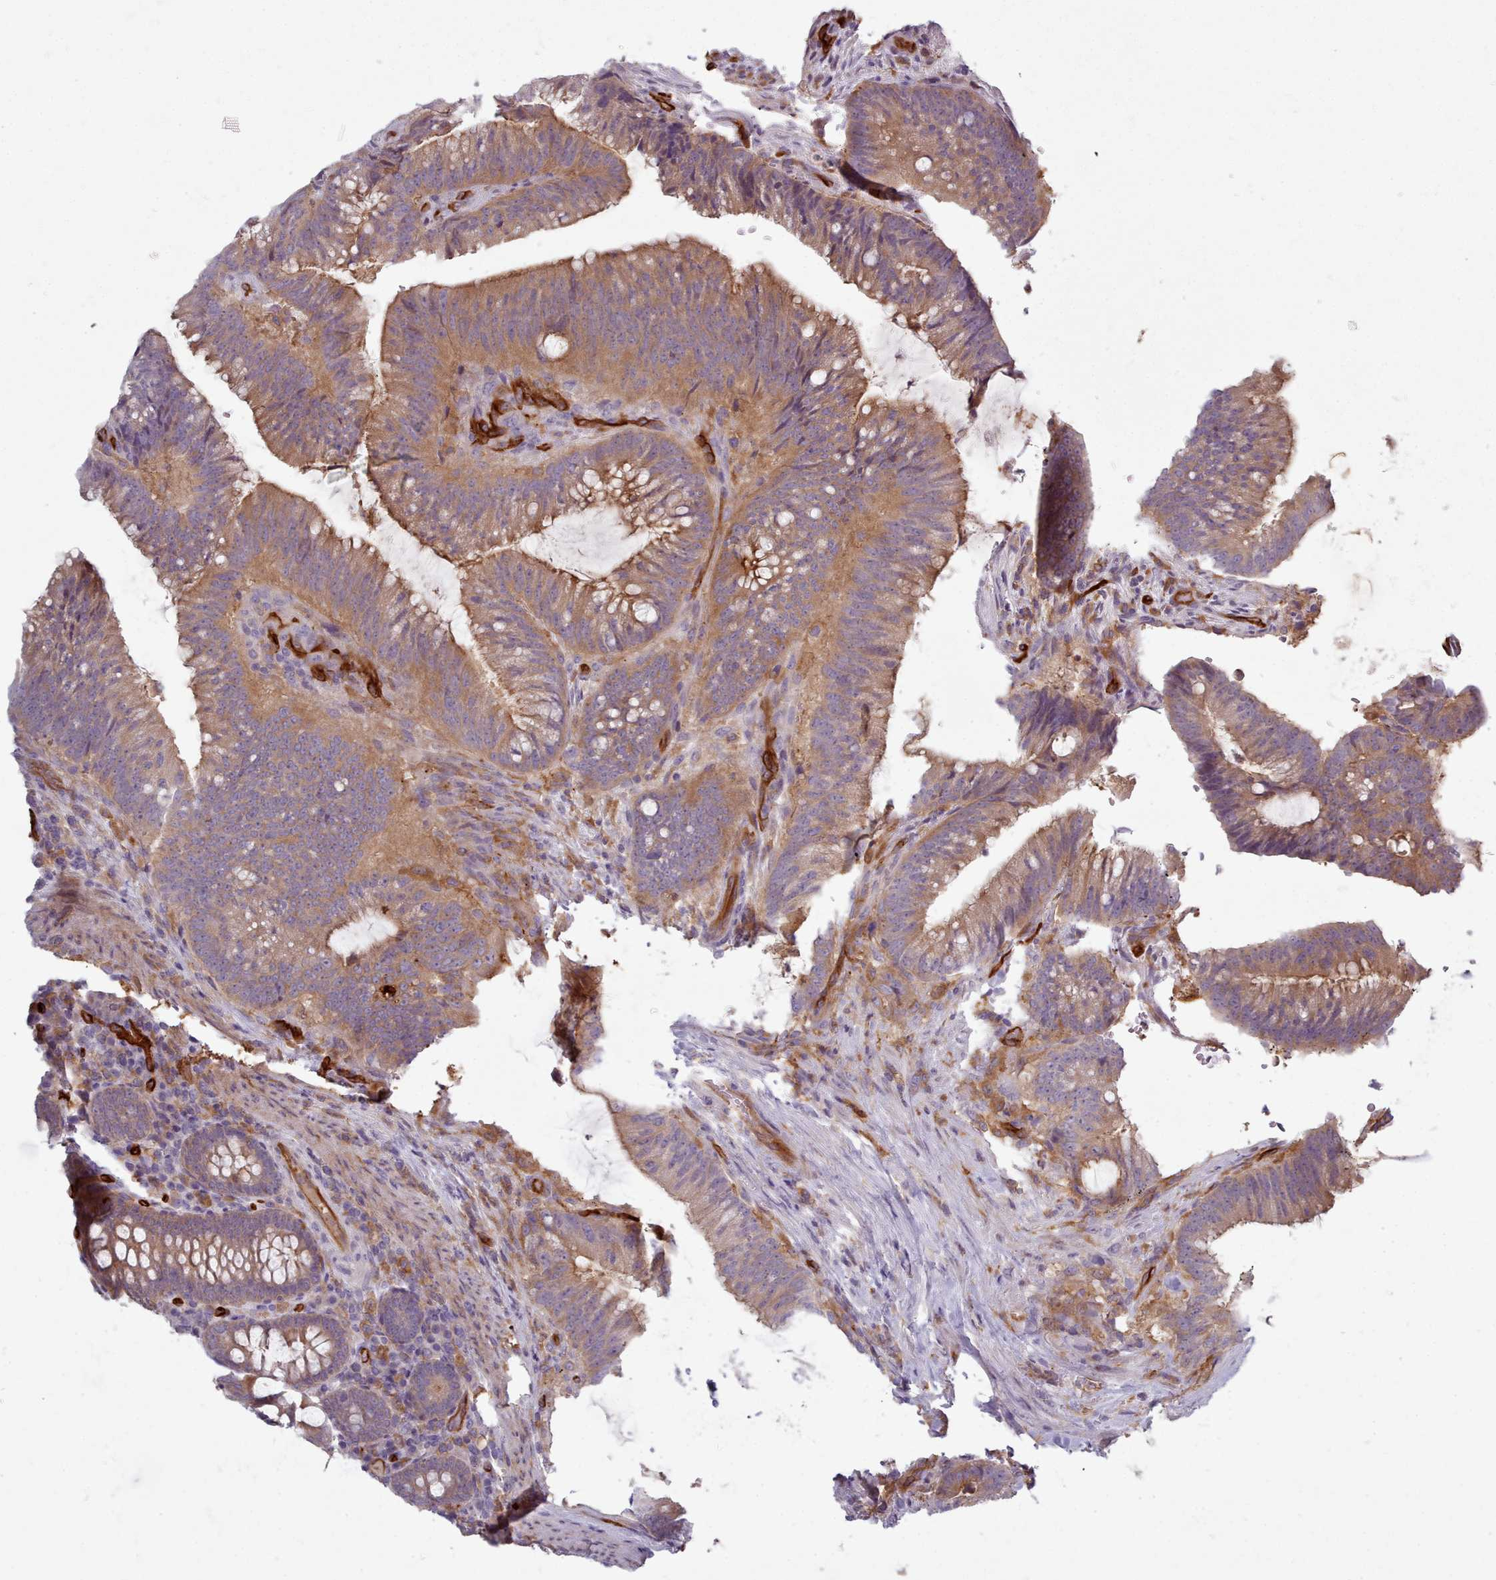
{"staining": {"intensity": "moderate", "quantity": ">75%", "location": "cytoplasmic/membranous"}, "tissue": "colorectal cancer", "cell_type": "Tumor cells", "image_type": "cancer", "snomed": [{"axis": "morphology", "description": "Adenocarcinoma, NOS"}, {"axis": "topography", "description": "Colon"}], "caption": "Adenocarcinoma (colorectal) was stained to show a protein in brown. There is medium levels of moderate cytoplasmic/membranous staining in about >75% of tumor cells.", "gene": "CD300LF", "patient": {"sex": "female", "age": 43}}